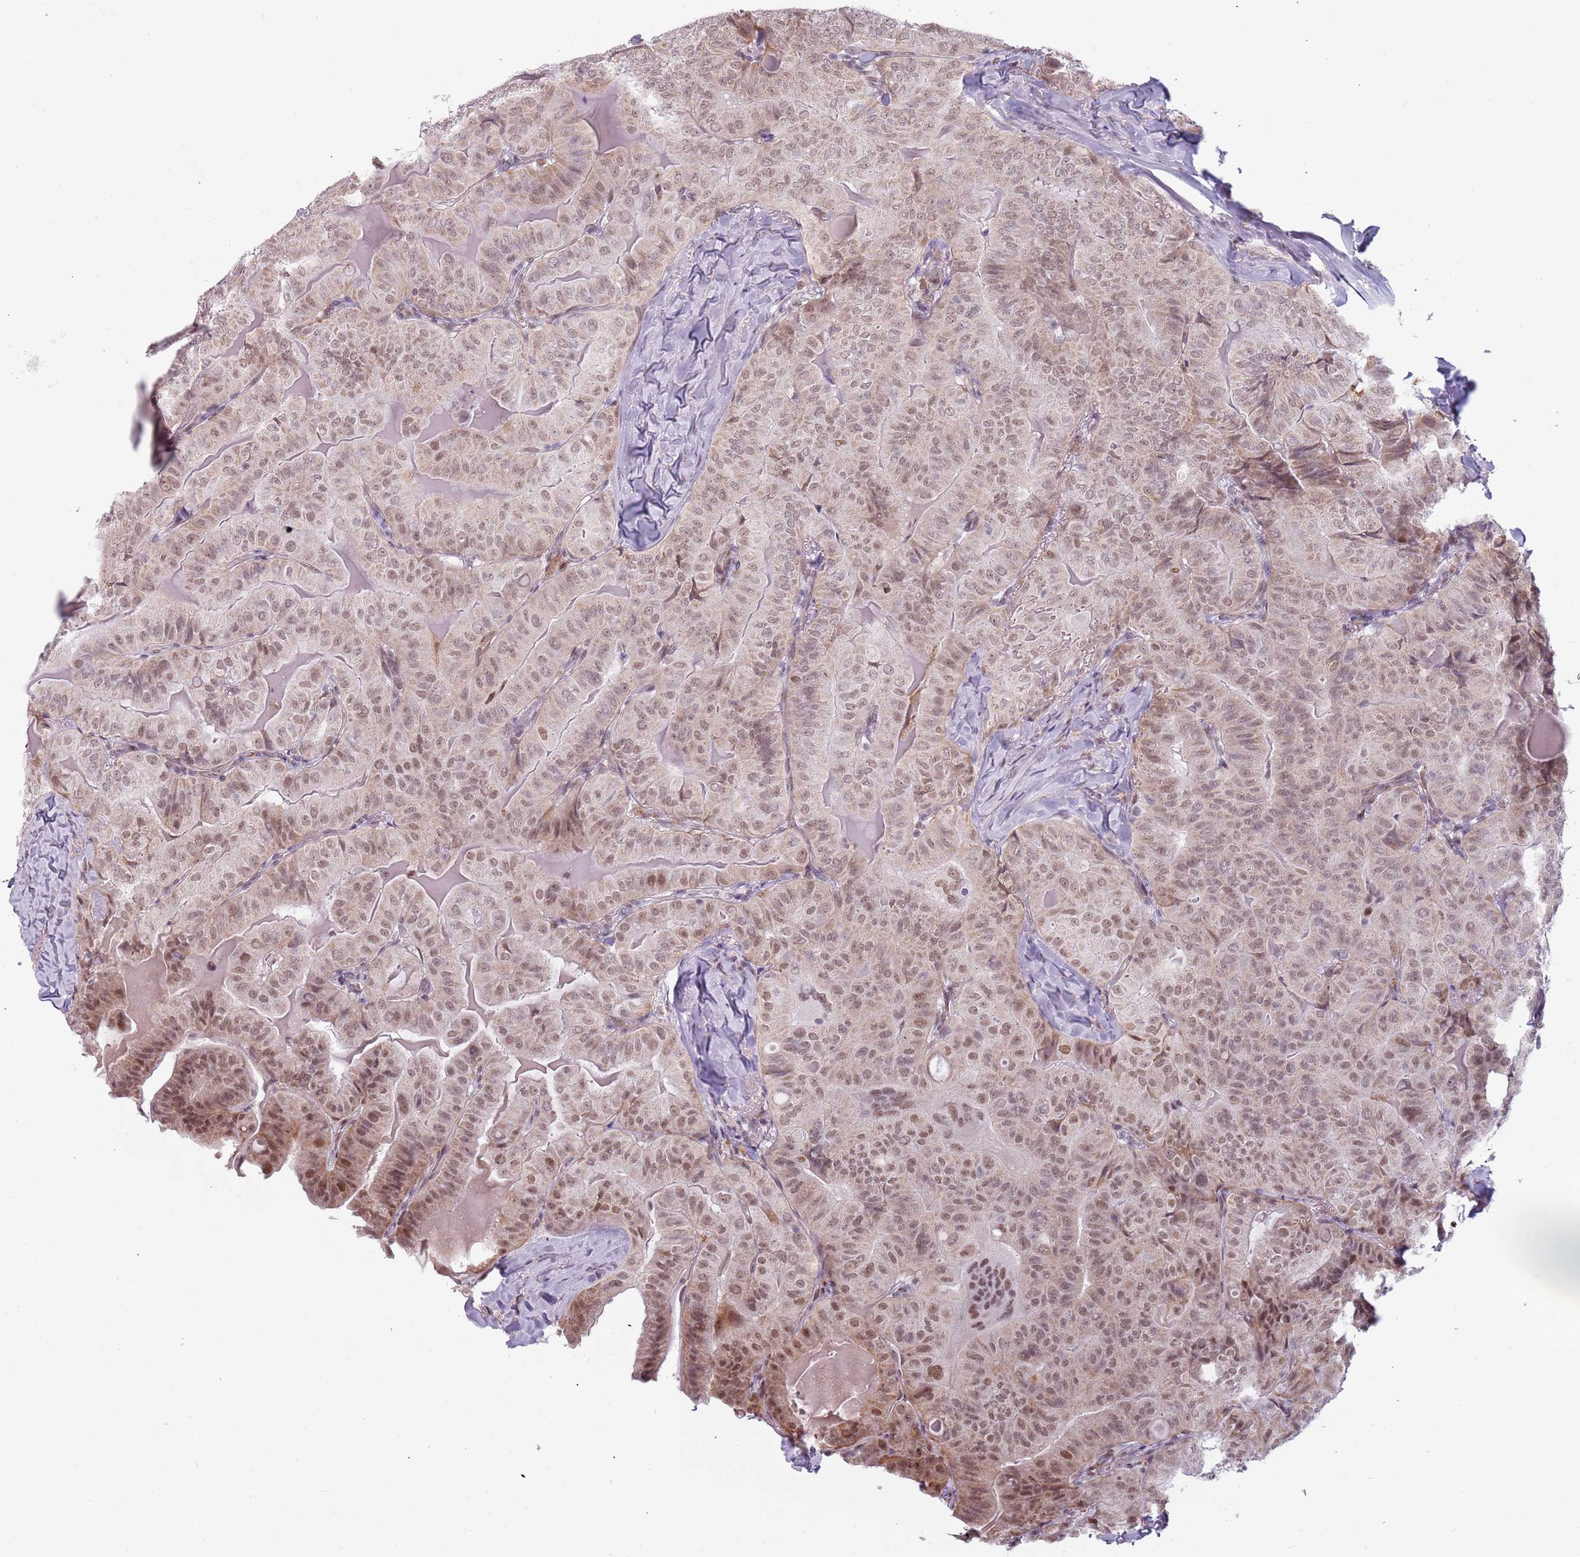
{"staining": {"intensity": "moderate", "quantity": ">75%", "location": "nuclear"}, "tissue": "thyroid cancer", "cell_type": "Tumor cells", "image_type": "cancer", "snomed": [{"axis": "morphology", "description": "Papillary adenocarcinoma, NOS"}, {"axis": "topography", "description": "Thyroid gland"}], "caption": "Protein staining of papillary adenocarcinoma (thyroid) tissue shows moderate nuclear expression in approximately >75% of tumor cells.", "gene": "REXO4", "patient": {"sex": "female", "age": 68}}